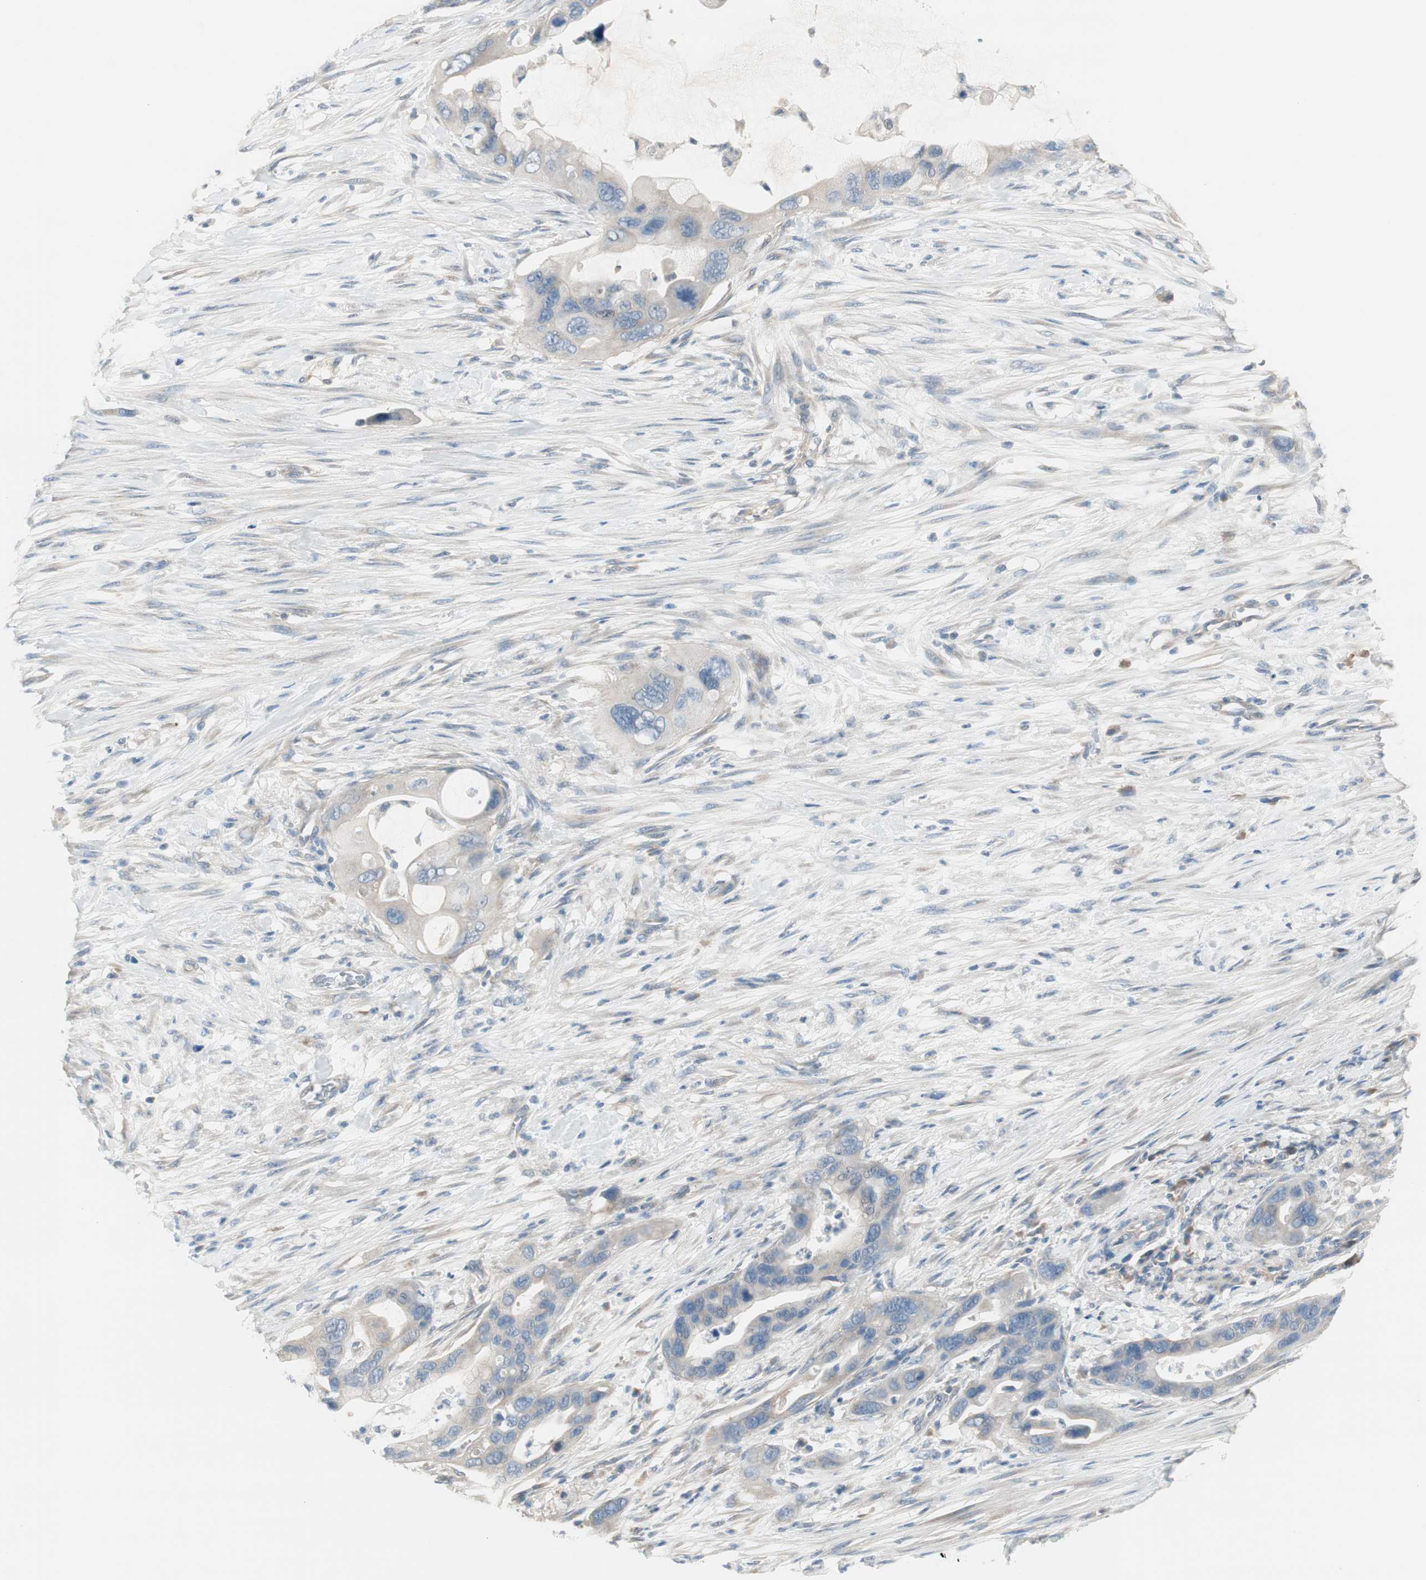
{"staining": {"intensity": "weak", "quantity": "25%-75%", "location": "cytoplasmic/membranous"}, "tissue": "pancreatic cancer", "cell_type": "Tumor cells", "image_type": "cancer", "snomed": [{"axis": "morphology", "description": "Adenocarcinoma, NOS"}, {"axis": "topography", "description": "Pancreas"}], "caption": "A photomicrograph of pancreatic cancer stained for a protein shows weak cytoplasmic/membranous brown staining in tumor cells. (Stains: DAB in brown, nuclei in blue, Microscopy: brightfield microscopy at high magnification).", "gene": "EVA1A", "patient": {"sex": "female", "age": 71}}